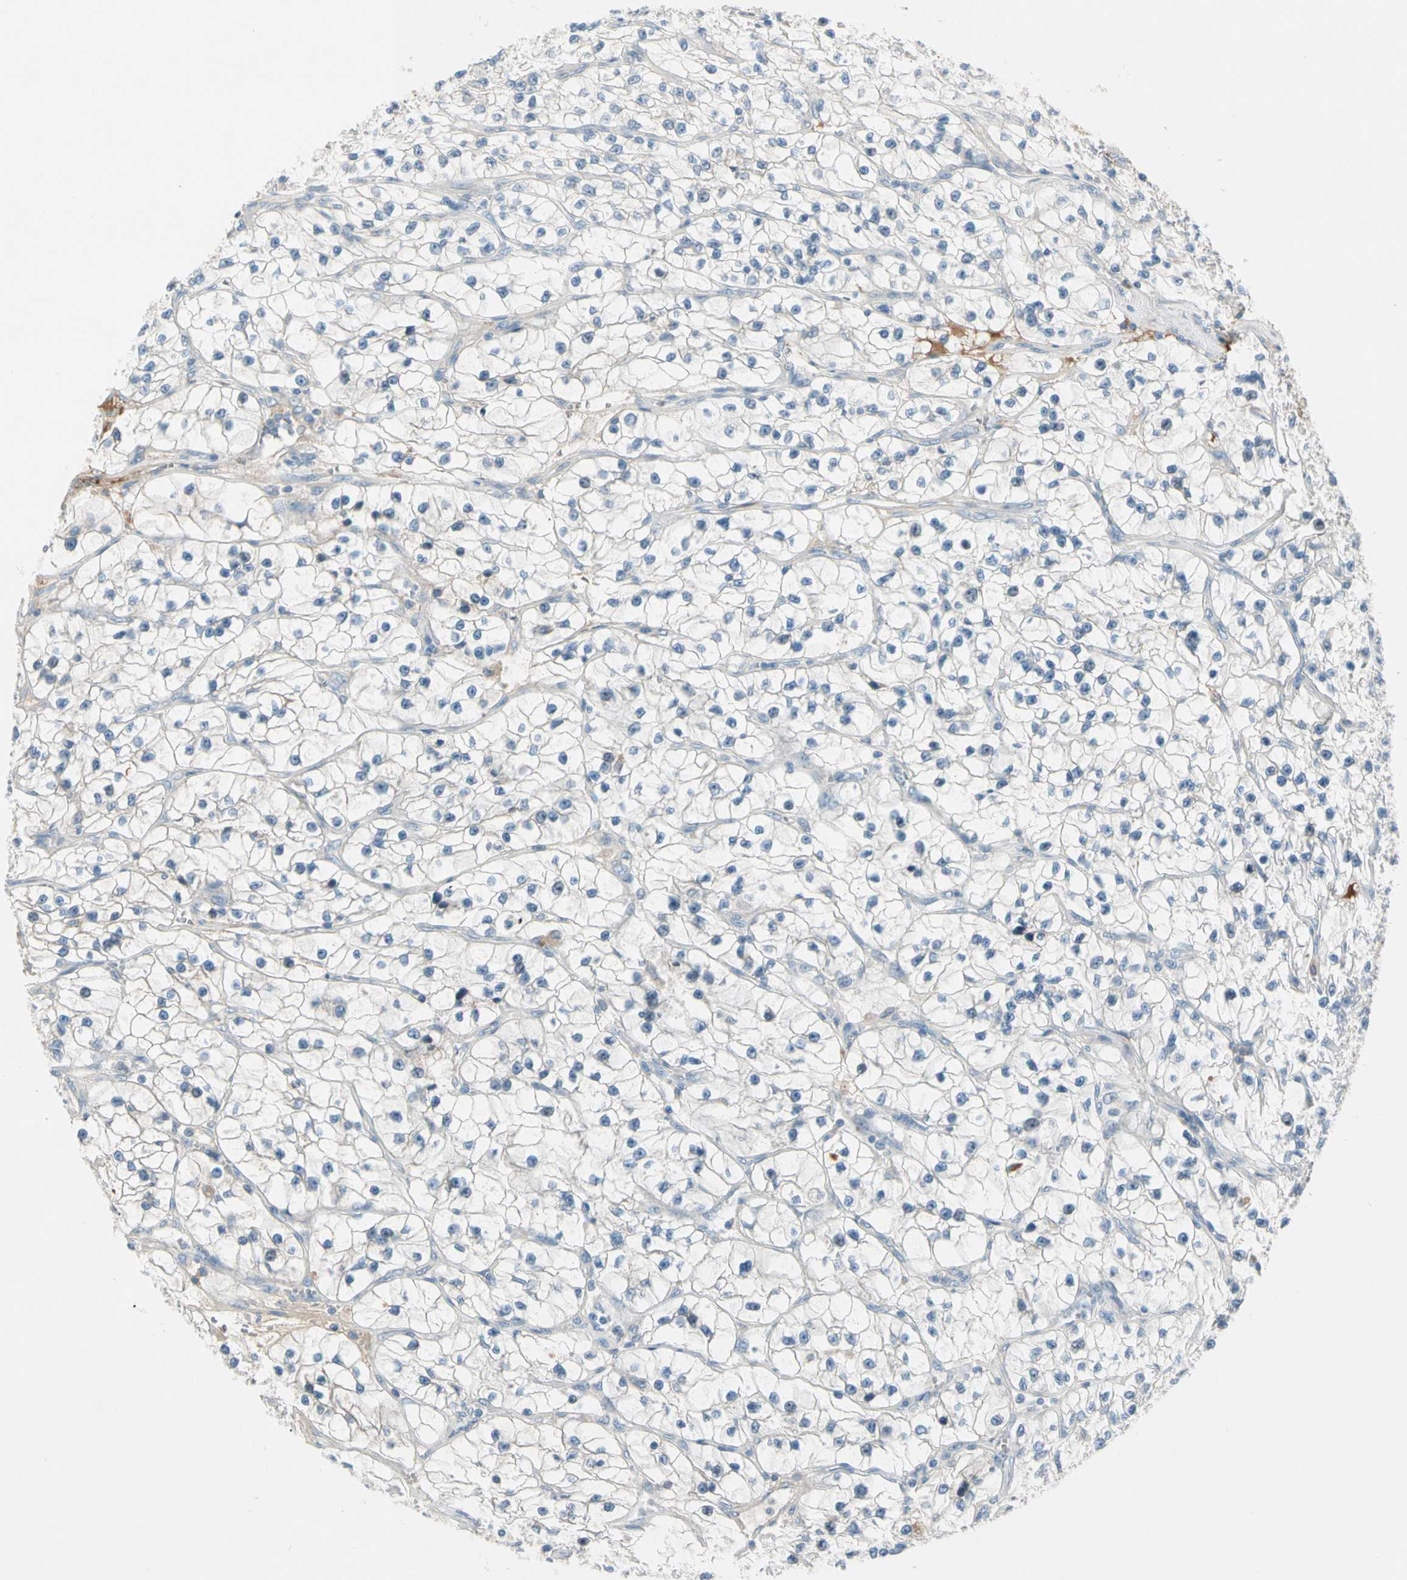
{"staining": {"intensity": "negative", "quantity": "none", "location": "none"}, "tissue": "renal cancer", "cell_type": "Tumor cells", "image_type": "cancer", "snomed": [{"axis": "morphology", "description": "Adenocarcinoma, NOS"}, {"axis": "topography", "description": "Kidney"}], "caption": "This image is of adenocarcinoma (renal) stained with immunohistochemistry to label a protein in brown with the nuclei are counter-stained blue. There is no positivity in tumor cells. The staining was performed using DAB to visualize the protein expression in brown, while the nuclei were stained in blue with hematoxylin (Magnification: 20x).", "gene": "SERPIND1", "patient": {"sex": "female", "age": 57}}